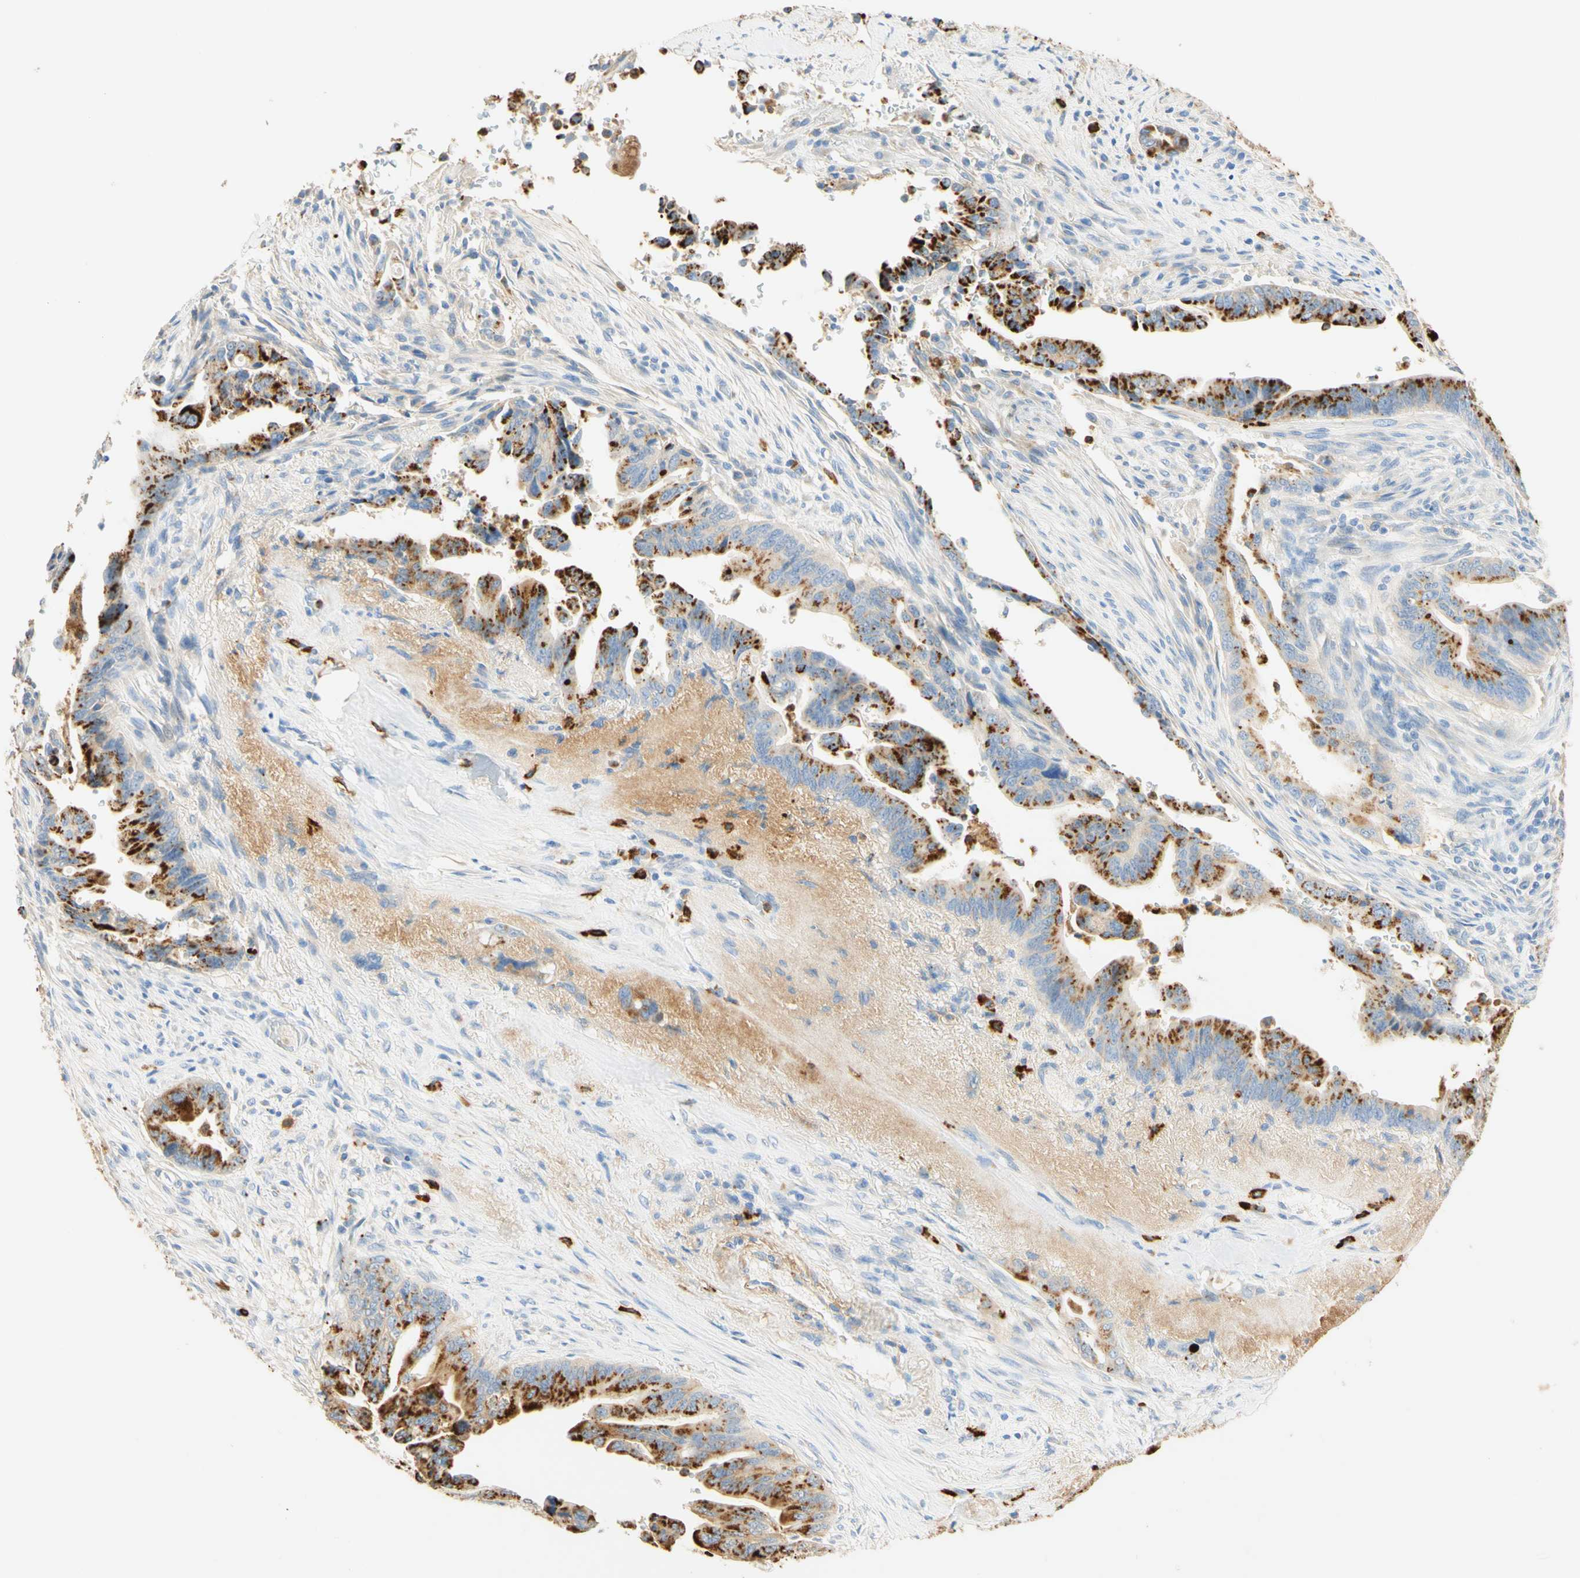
{"staining": {"intensity": "strong", "quantity": "25%-75%", "location": "cytoplasmic/membranous"}, "tissue": "pancreatic cancer", "cell_type": "Tumor cells", "image_type": "cancer", "snomed": [{"axis": "morphology", "description": "Adenocarcinoma, NOS"}, {"axis": "topography", "description": "Pancreas"}], "caption": "DAB (3,3'-diaminobenzidine) immunohistochemical staining of pancreatic cancer shows strong cytoplasmic/membranous protein expression in approximately 25%-75% of tumor cells.", "gene": "CD63", "patient": {"sex": "male", "age": 70}}